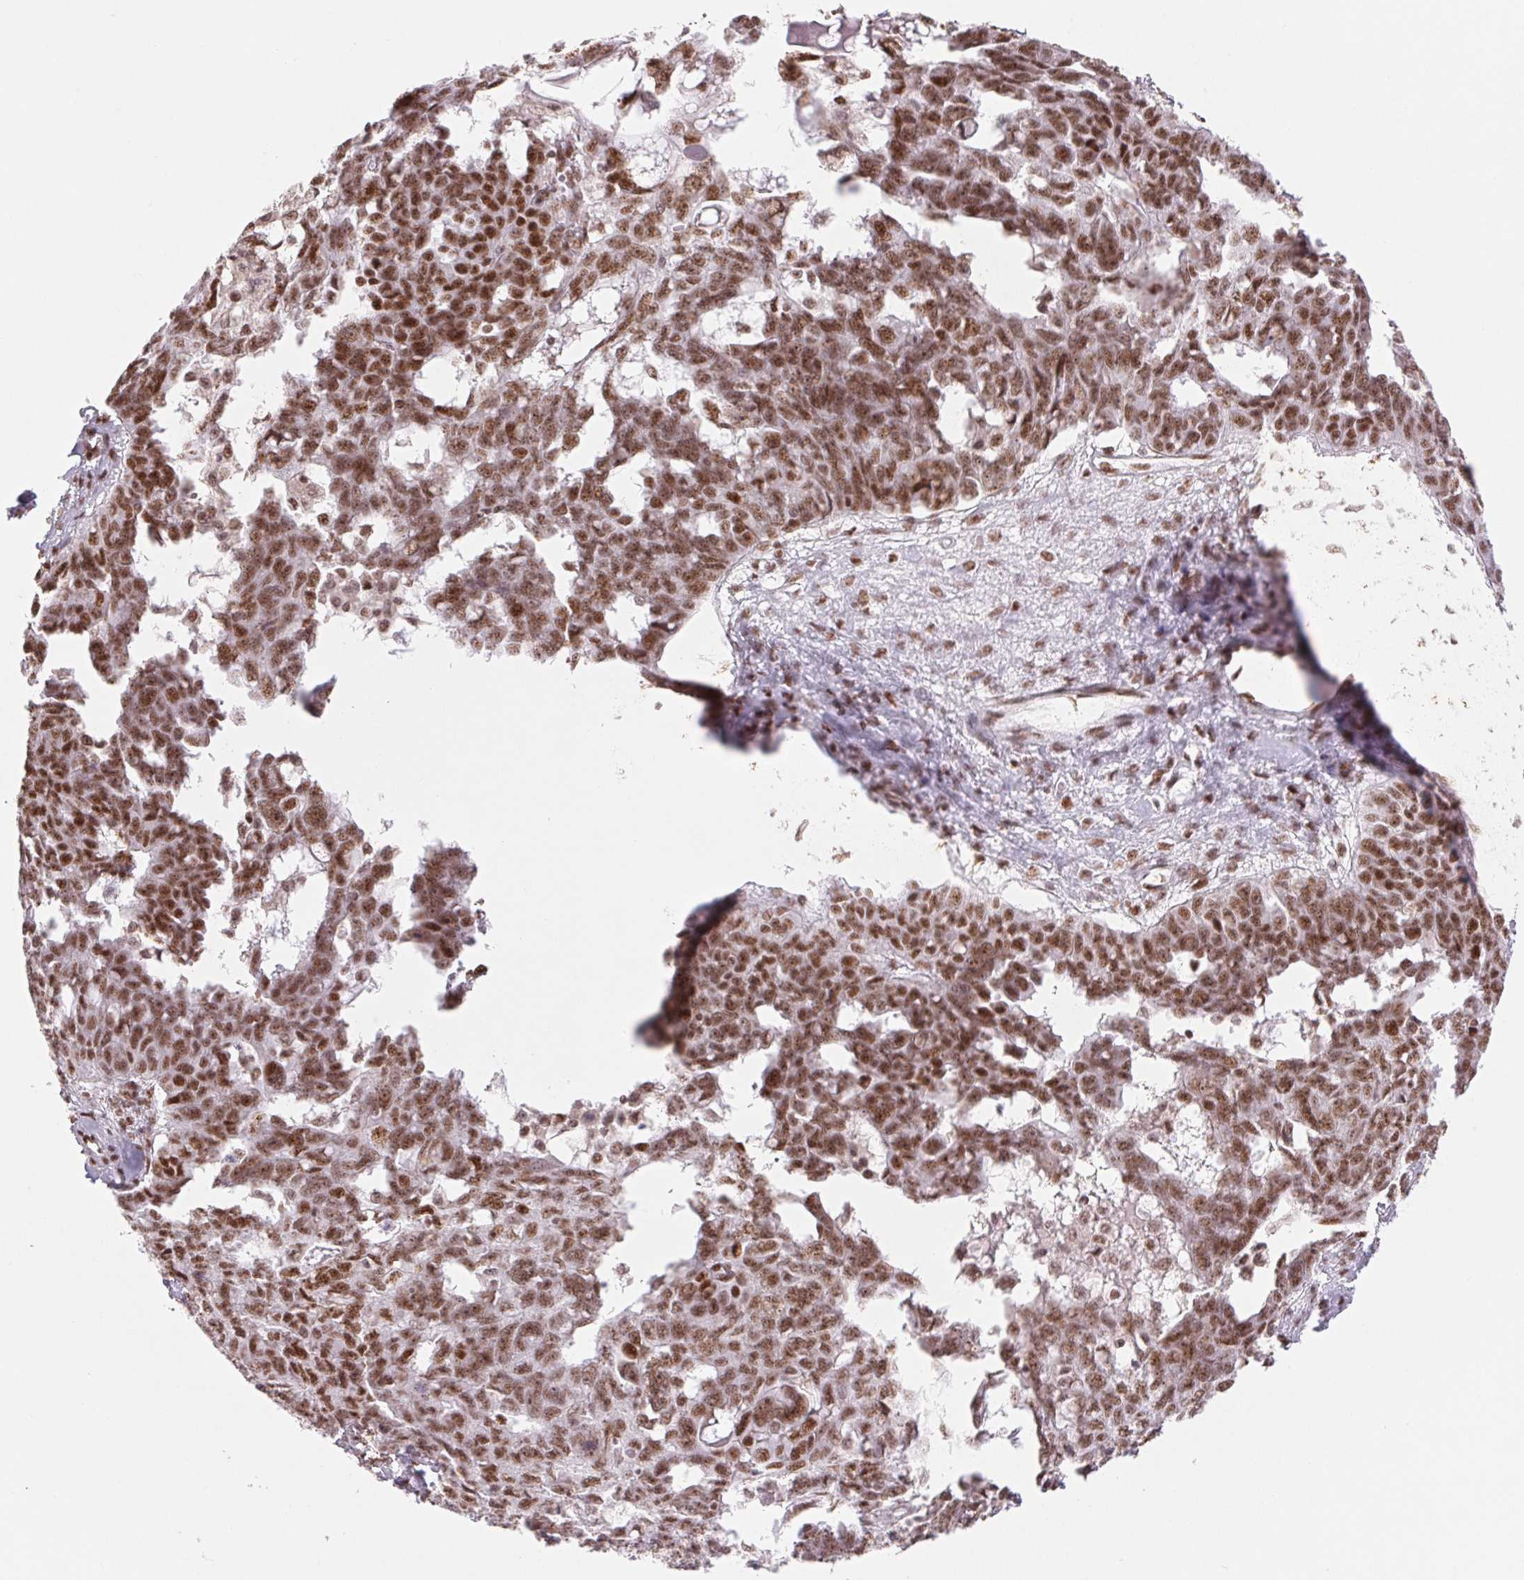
{"staining": {"intensity": "moderate", "quantity": ">75%", "location": "nuclear"}, "tissue": "ovarian cancer", "cell_type": "Tumor cells", "image_type": "cancer", "snomed": [{"axis": "morphology", "description": "Carcinoma, endometroid"}, {"axis": "topography", "description": "Ovary"}], "caption": "Tumor cells exhibit medium levels of moderate nuclear staining in about >75% of cells in ovarian cancer.", "gene": "SREK1", "patient": {"sex": "female", "age": 70}}